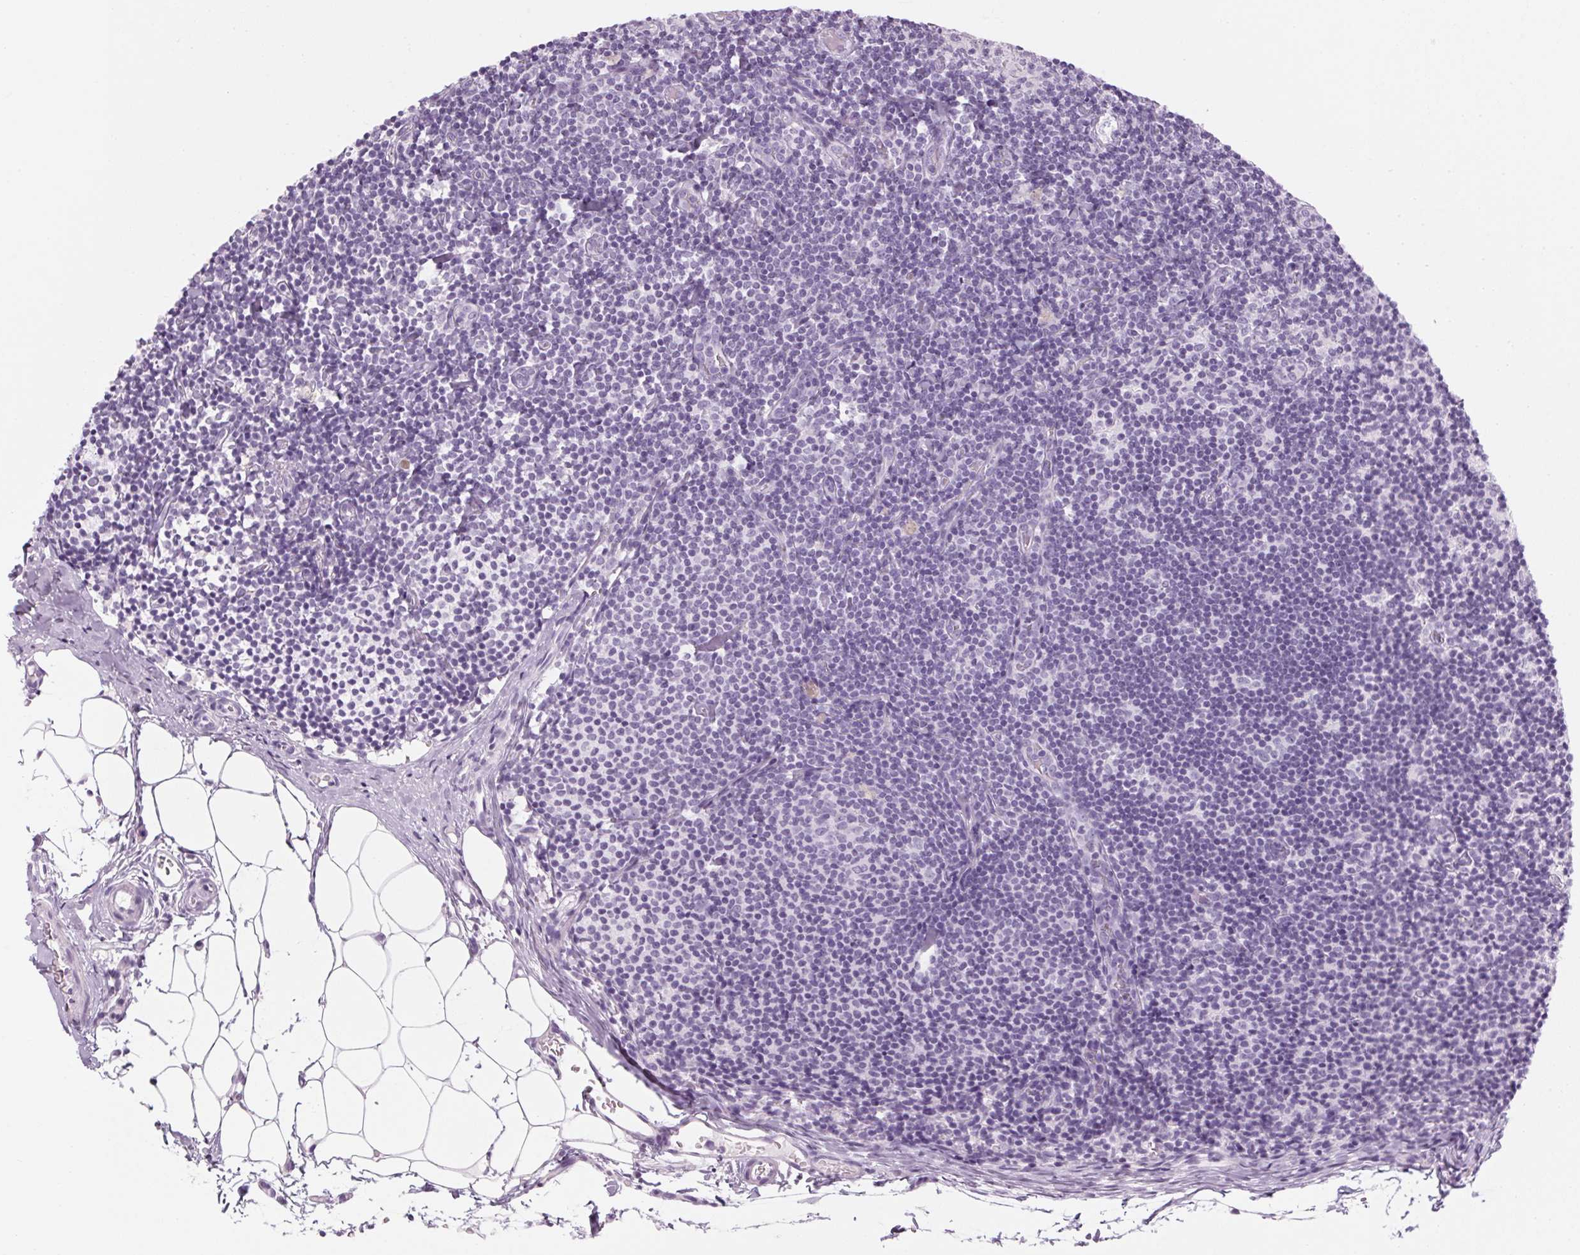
{"staining": {"intensity": "negative", "quantity": "none", "location": "none"}, "tissue": "lymph node", "cell_type": "Germinal center cells", "image_type": "normal", "snomed": [{"axis": "morphology", "description": "Normal tissue, NOS"}, {"axis": "topography", "description": "Lymph node"}], "caption": "There is no significant positivity in germinal center cells of lymph node. (DAB (3,3'-diaminobenzidine) immunohistochemistry with hematoxylin counter stain).", "gene": "RPTN", "patient": {"sex": "female", "age": 41}}